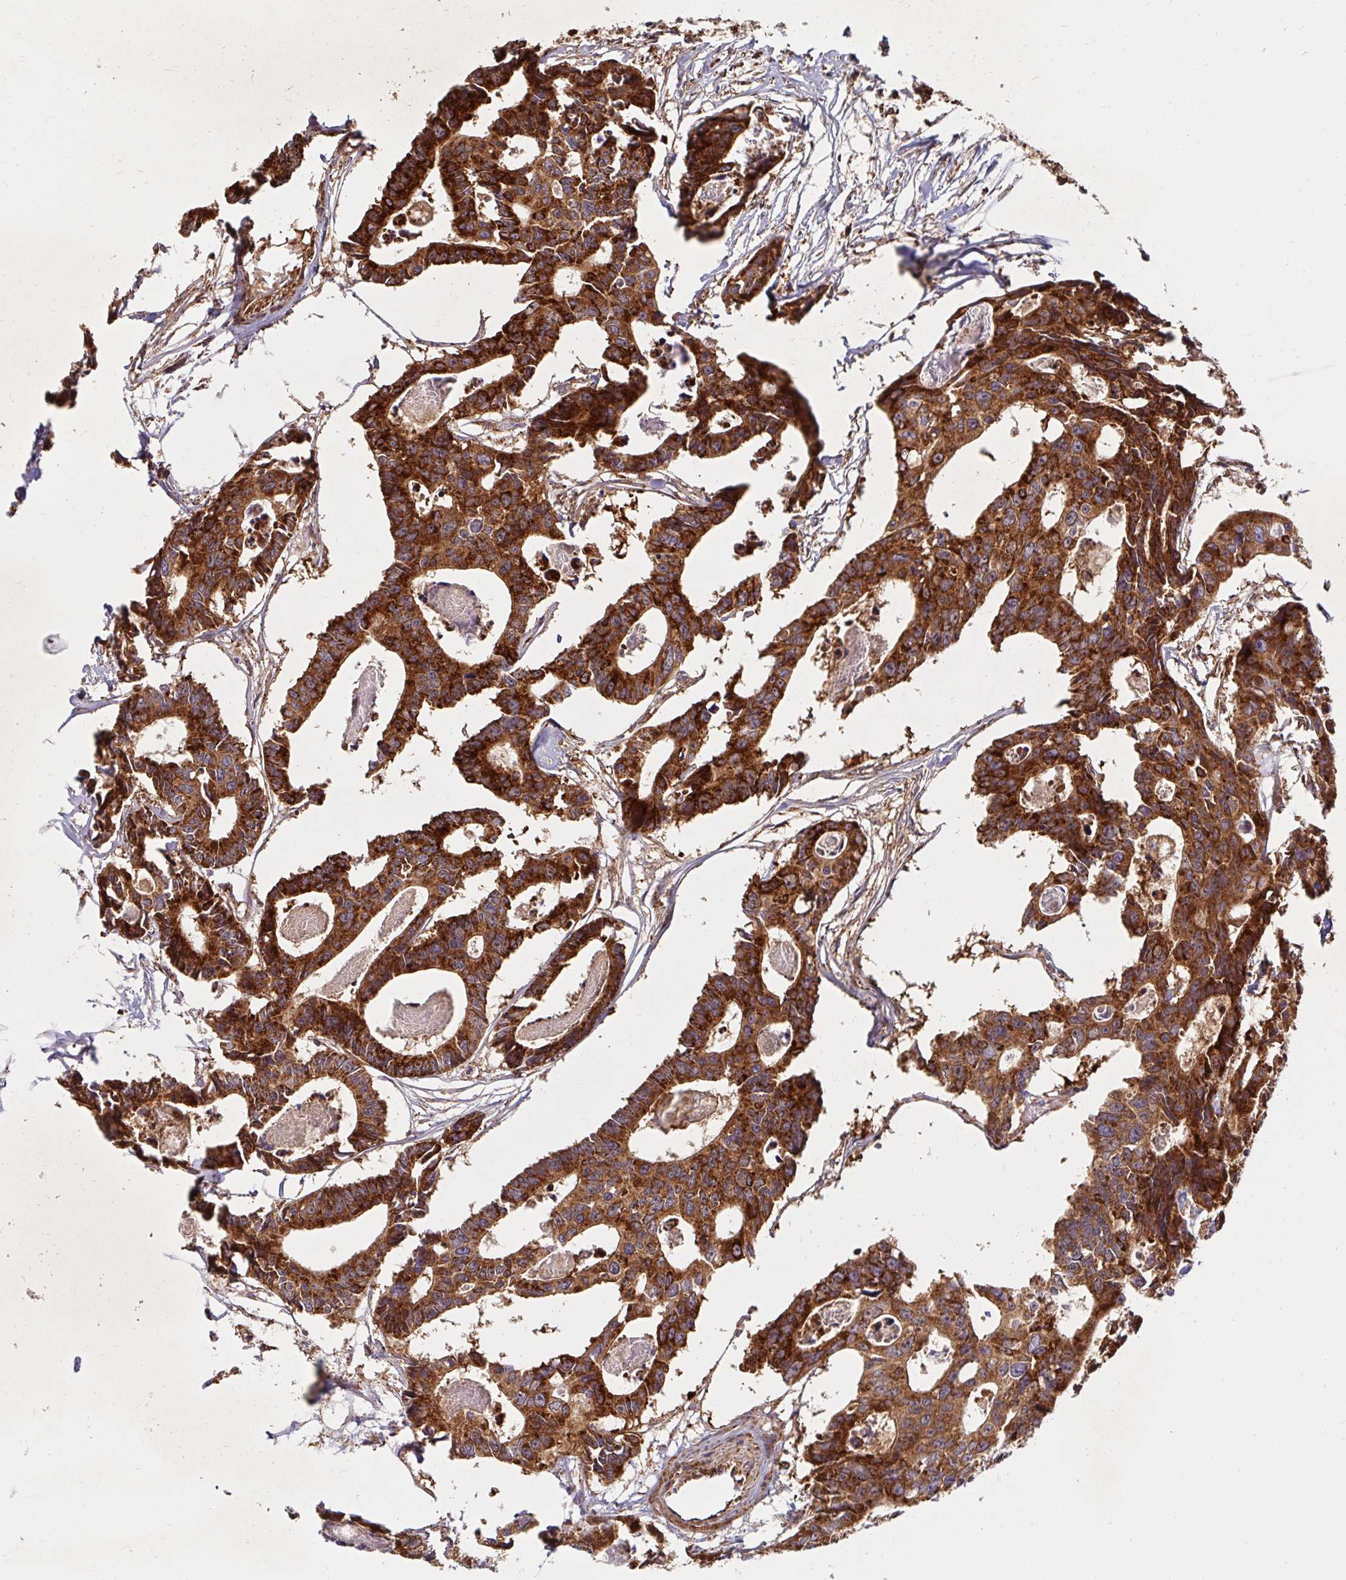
{"staining": {"intensity": "strong", "quantity": ">75%", "location": "cytoplasmic/membranous"}, "tissue": "colorectal cancer", "cell_type": "Tumor cells", "image_type": "cancer", "snomed": [{"axis": "morphology", "description": "Adenocarcinoma, NOS"}, {"axis": "topography", "description": "Rectum"}], "caption": "Colorectal adenocarcinoma stained with a protein marker exhibits strong staining in tumor cells.", "gene": "BTF3", "patient": {"sex": "male", "age": 57}}